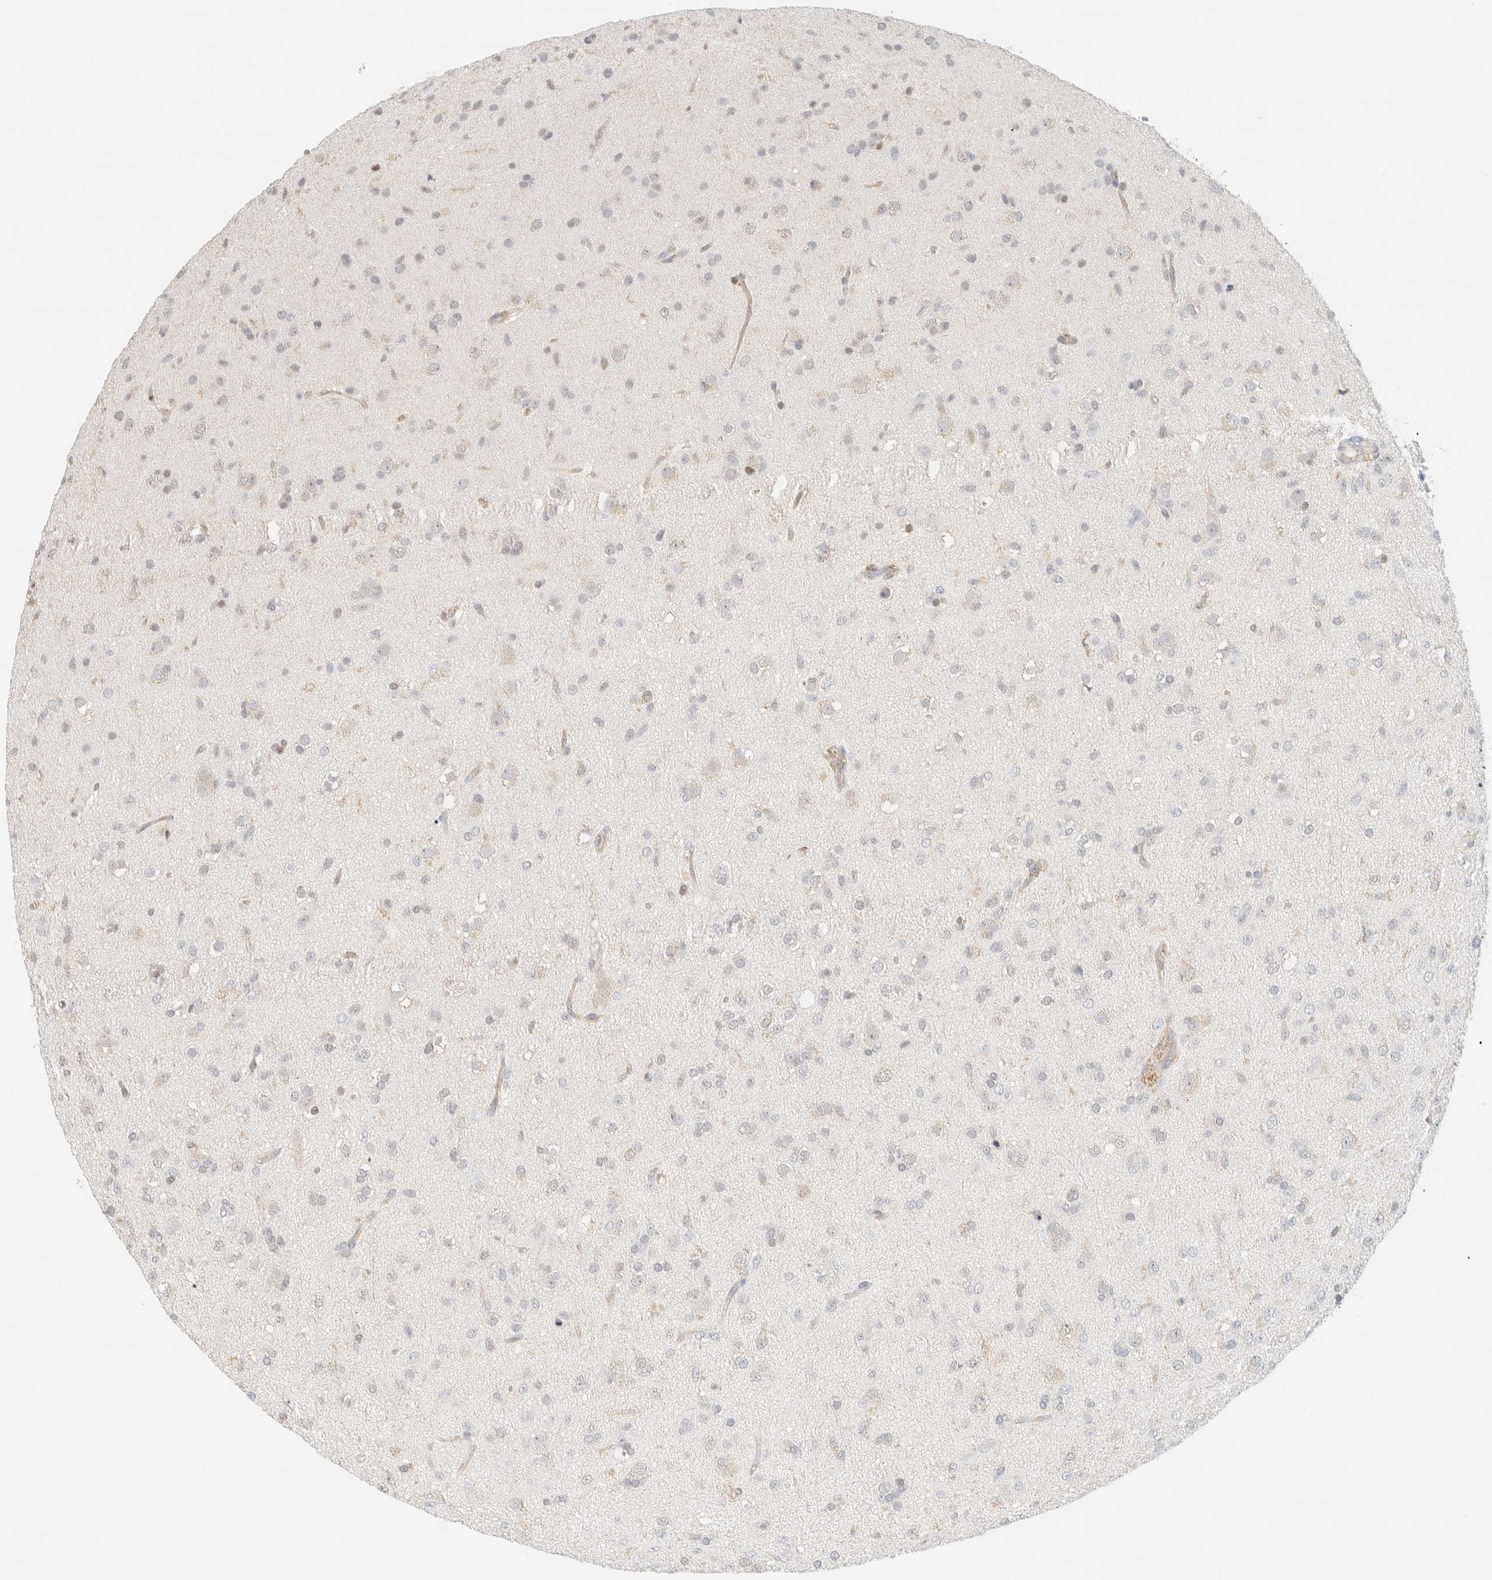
{"staining": {"intensity": "weak", "quantity": "<25%", "location": "cytoplasmic/membranous"}, "tissue": "glioma", "cell_type": "Tumor cells", "image_type": "cancer", "snomed": [{"axis": "morphology", "description": "Glioma, malignant, Low grade"}, {"axis": "topography", "description": "Brain"}], "caption": "Immunohistochemistry (IHC) image of neoplastic tissue: malignant low-grade glioma stained with DAB exhibits no significant protein positivity in tumor cells. The staining is performed using DAB (3,3'-diaminobenzidine) brown chromogen with nuclei counter-stained in using hematoxylin.", "gene": "TBC1D8B", "patient": {"sex": "male", "age": 65}}